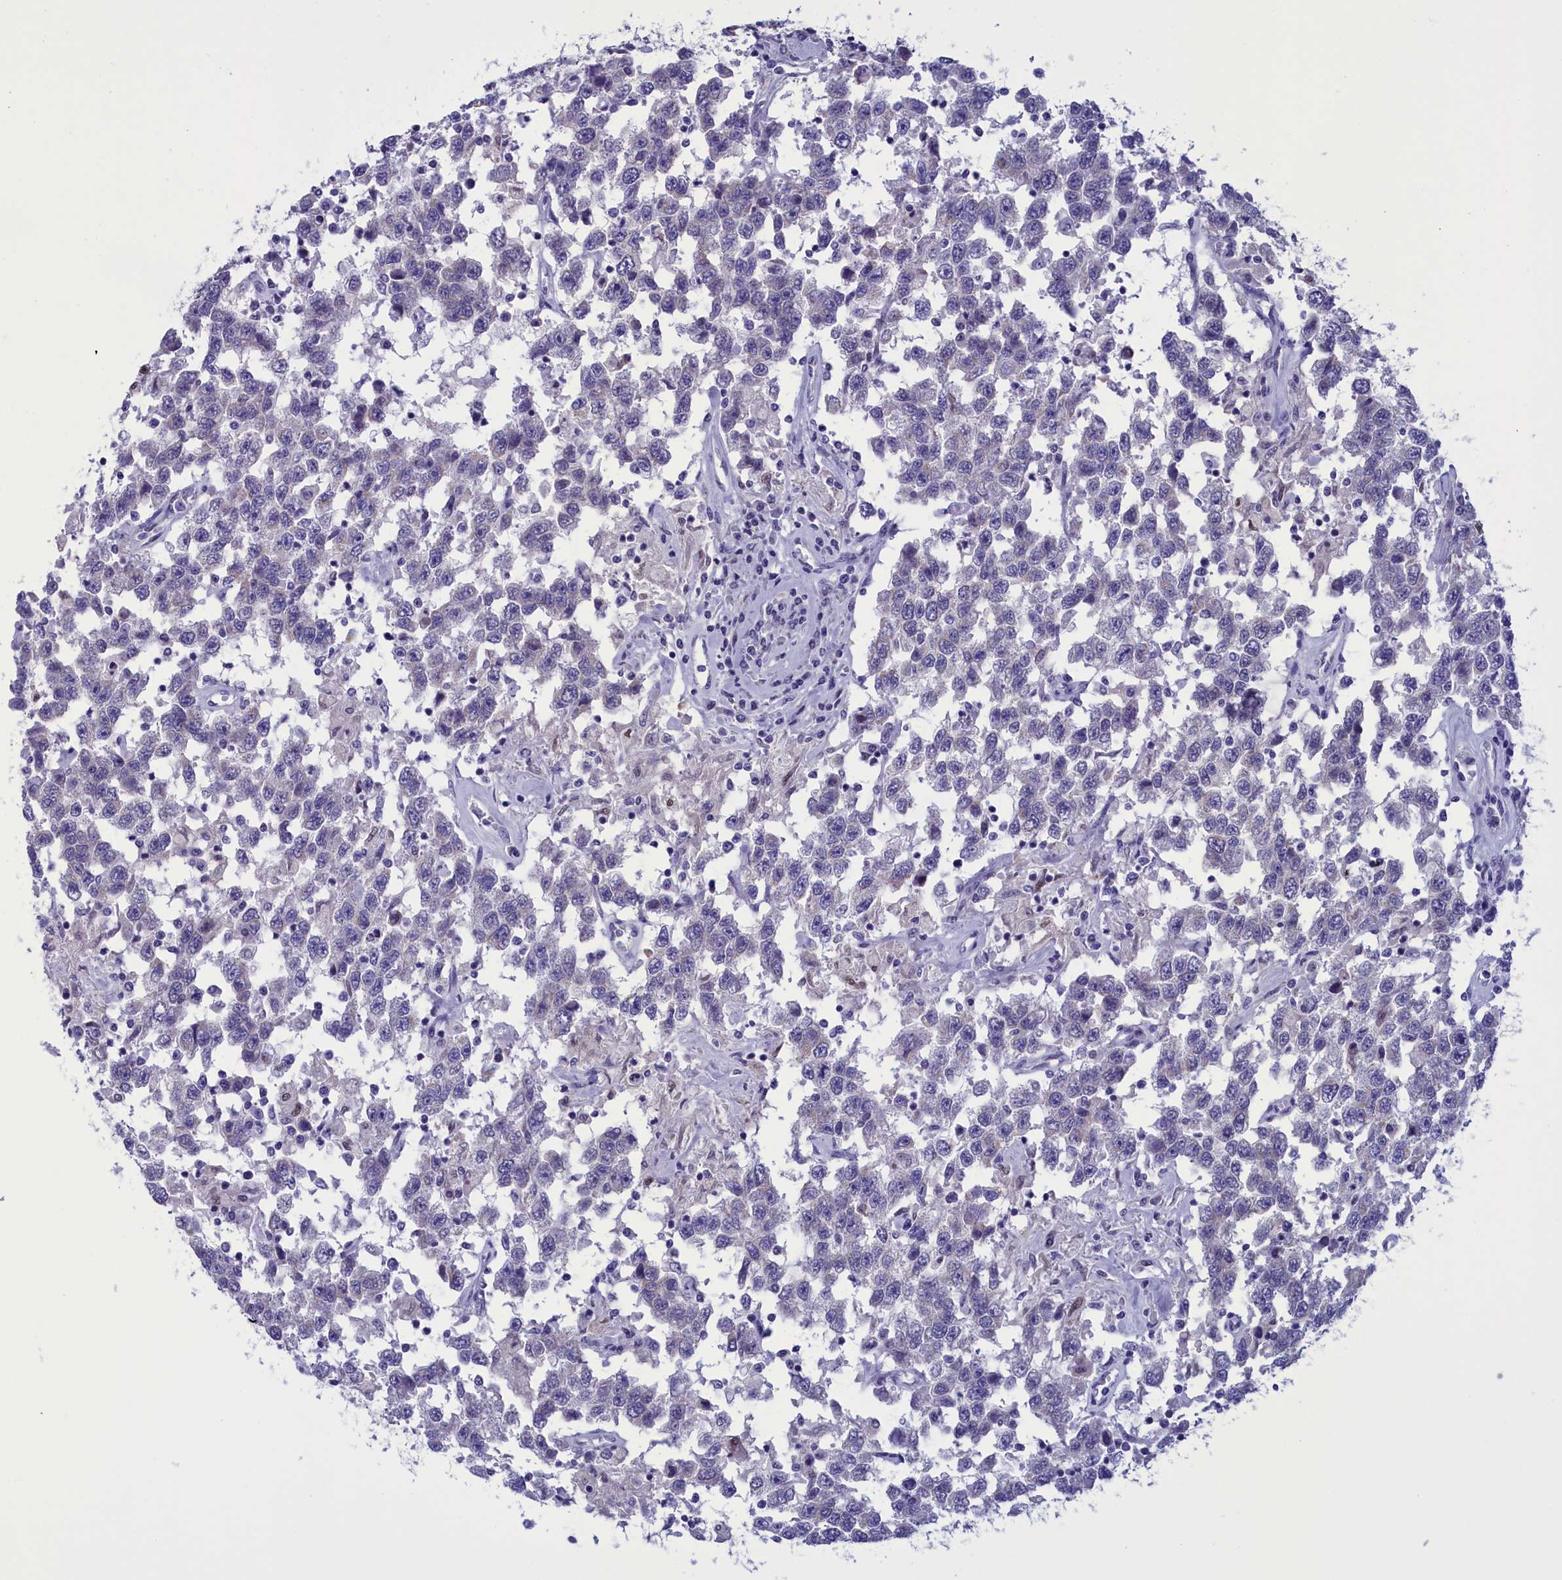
{"staining": {"intensity": "negative", "quantity": "none", "location": "none"}, "tissue": "testis cancer", "cell_type": "Tumor cells", "image_type": "cancer", "snomed": [{"axis": "morphology", "description": "Seminoma, NOS"}, {"axis": "topography", "description": "Testis"}], "caption": "Testis cancer (seminoma) was stained to show a protein in brown. There is no significant staining in tumor cells. (DAB (3,3'-diaminobenzidine) immunohistochemistry, high magnification).", "gene": "PARS2", "patient": {"sex": "male", "age": 41}}